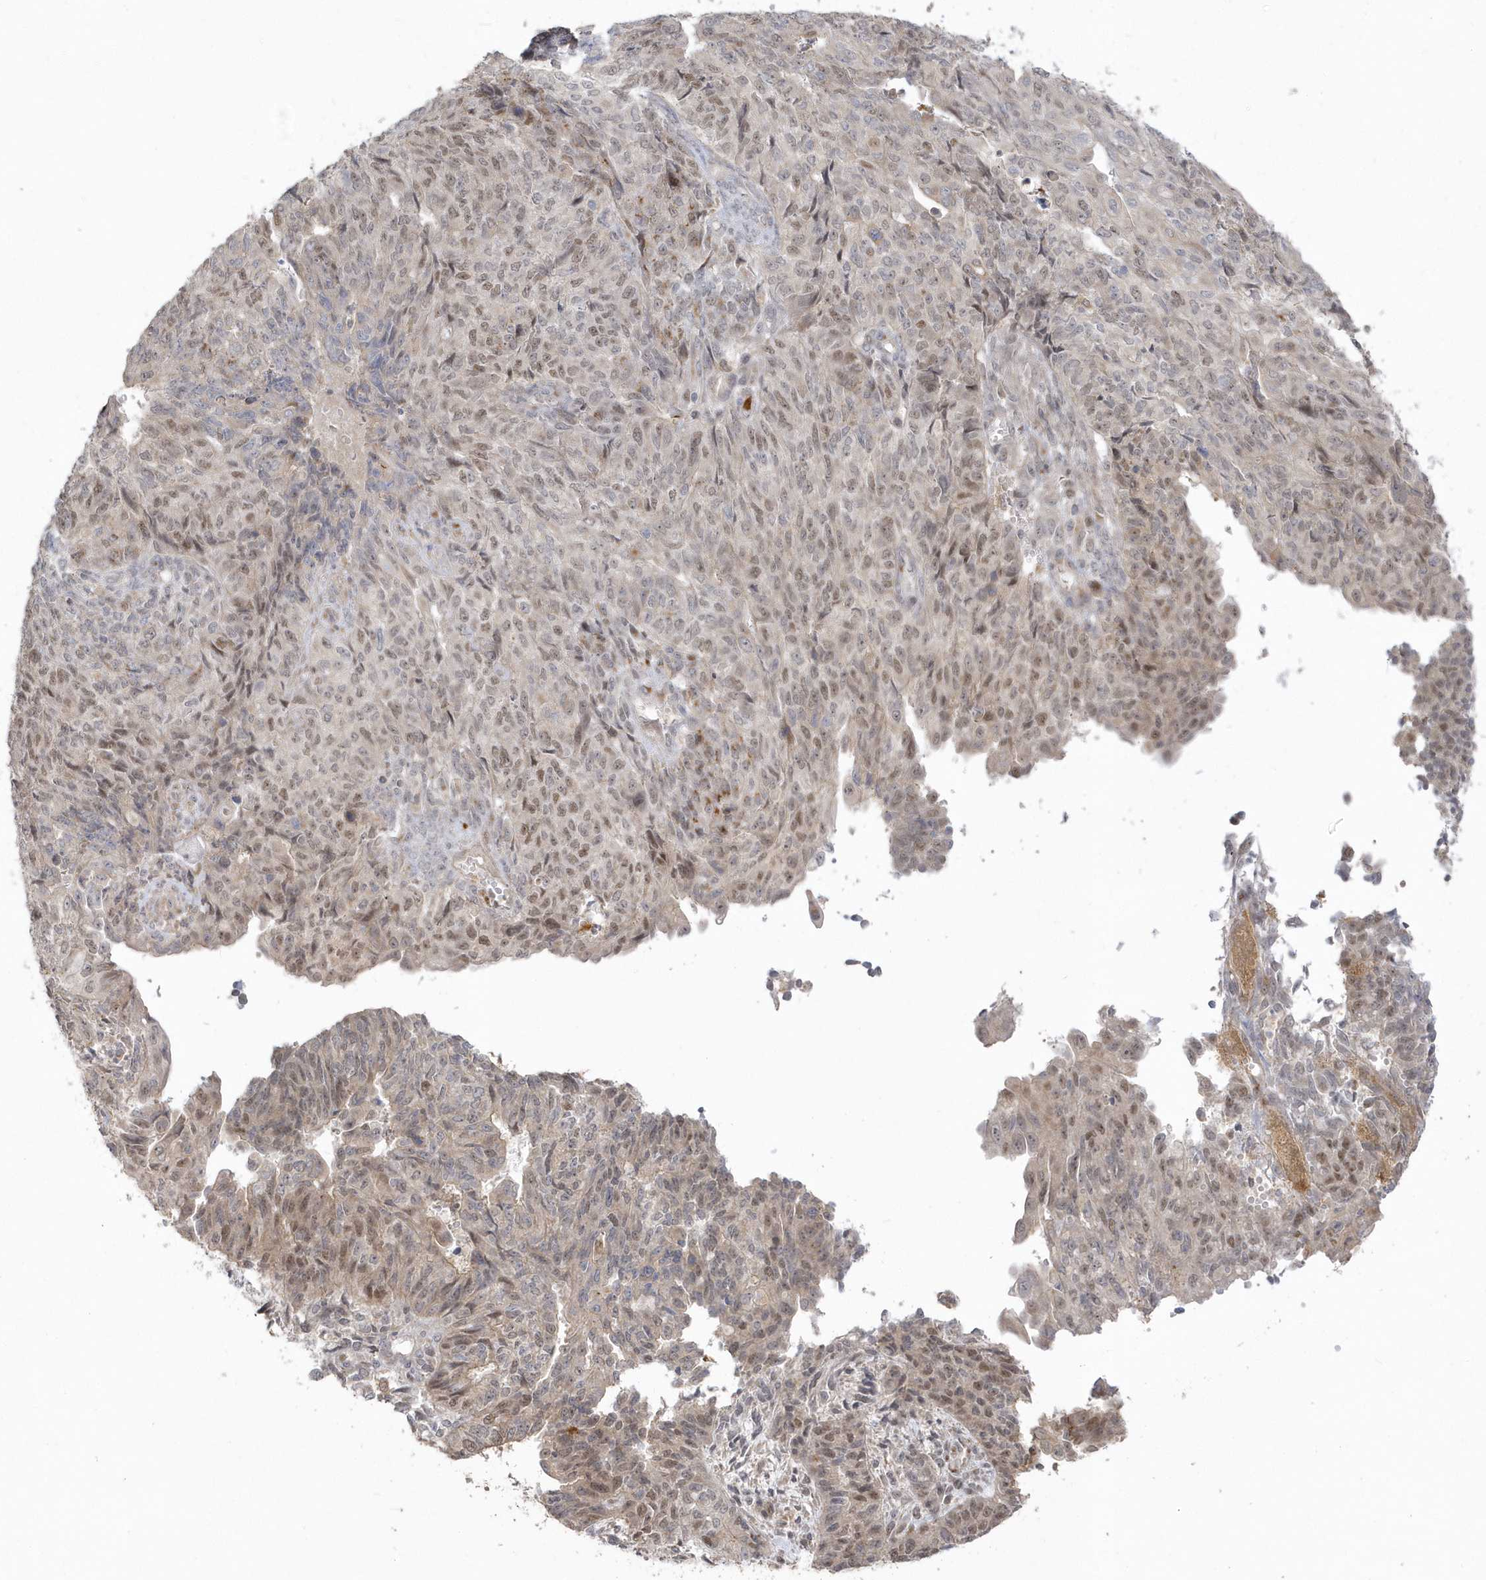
{"staining": {"intensity": "moderate", "quantity": ">75%", "location": "nuclear"}, "tissue": "endometrial cancer", "cell_type": "Tumor cells", "image_type": "cancer", "snomed": [{"axis": "morphology", "description": "Adenocarcinoma, NOS"}, {"axis": "topography", "description": "Endometrium"}], "caption": "Endometrial cancer stained with a protein marker displays moderate staining in tumor cells.", "gene": "NAF1", "patient": {"sex": "female", "age": 32}}